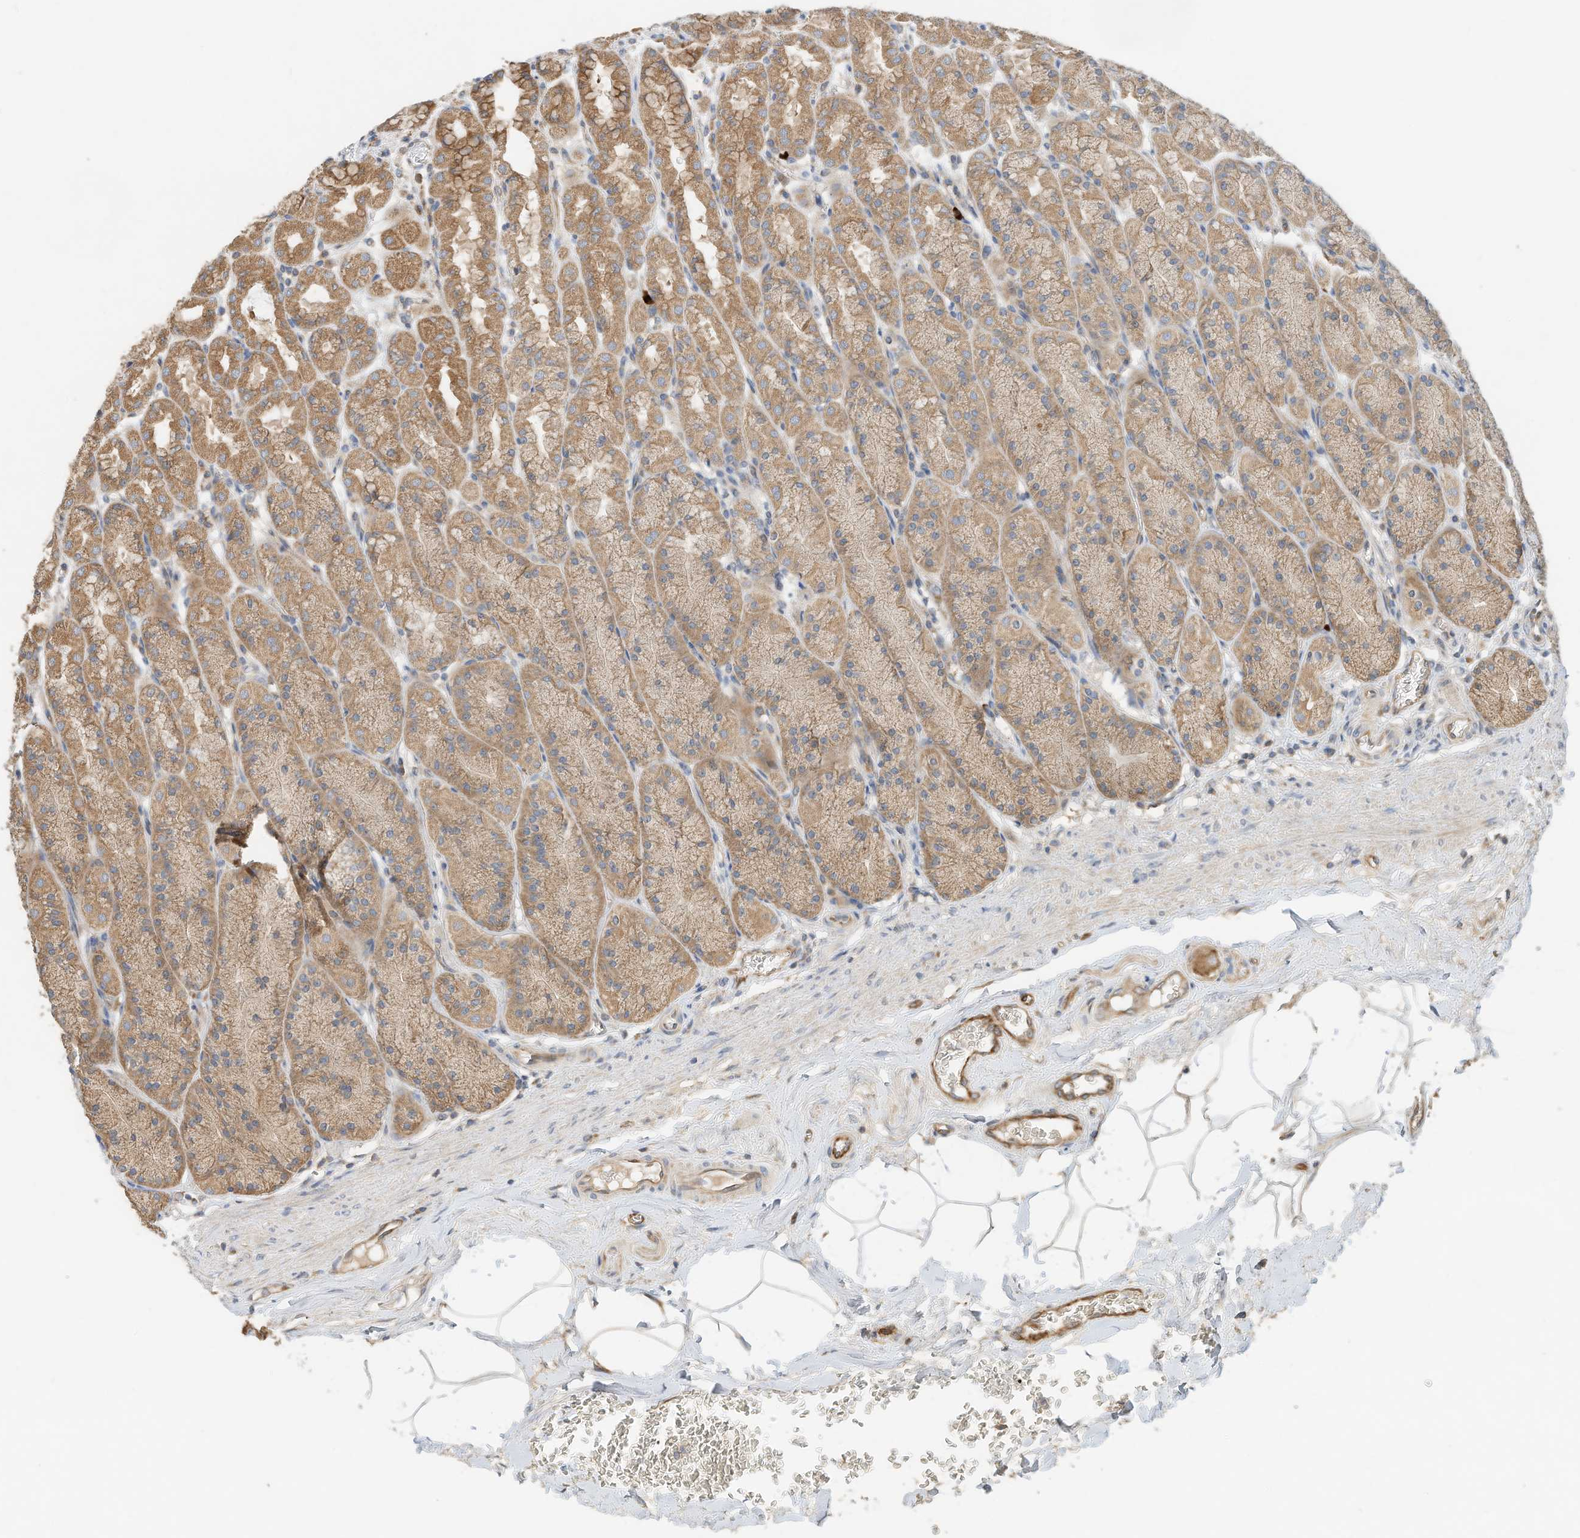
{"staining": {"intensity": "moderate", "quantity": ">75%", "location": "cytoplasmic/membranous"}, "tissue": "stomach", "cell_type": "Glandular cells", "image_type": "normal", "snomed": [{"axis": "morphology", "description": "Normal tissue, NOS"}, {"axis": "topography", "description": "Stomach"}], "caption": "High-power microscopy captured an immunohistochemistry (IHC) image of normal stomach, revealing moderate cytoplasmic/membranous staining in about >75% of glandular cells.", "gene": "CPAMD8", "patient": {"sex": "male", "age": 42}}